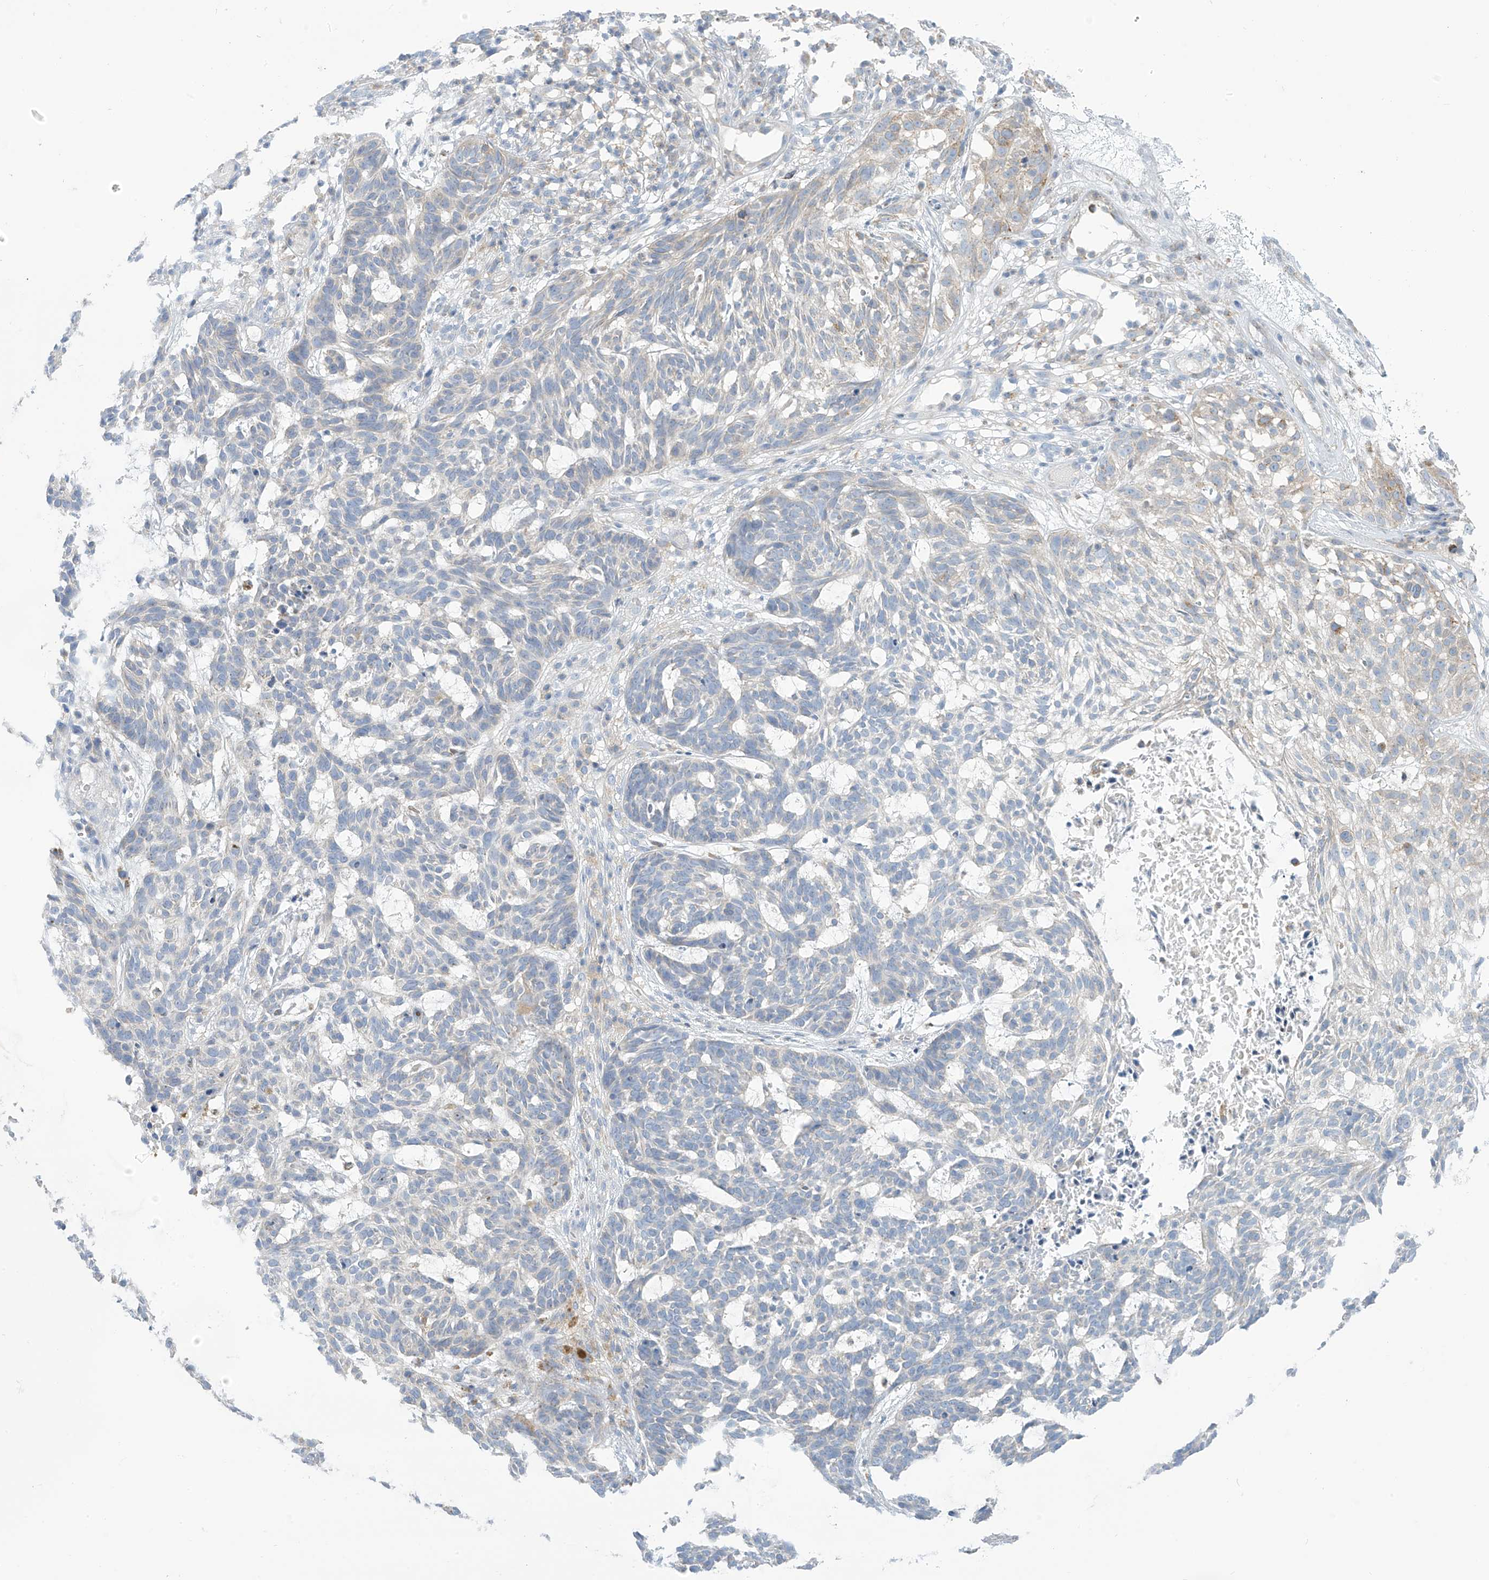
{"staining": {"intensity": "weak", "quantity": "<25%", "location": "cytoplasmic/membranous"}, "tissue": "skin cancer", "cell_type": "Tumor cells", "image_type": "cancer", "snomed": [{"axis": "morphology", "description": "Basal cell carcinoma"}, {"axis": "topography", "description": "Skin"}], "caption": "Tumor cells show no significant positivity in basal cell carcinoma (skin).", "gene": "SLC6A12", "patient": {"sex": "male", "age": 85}}